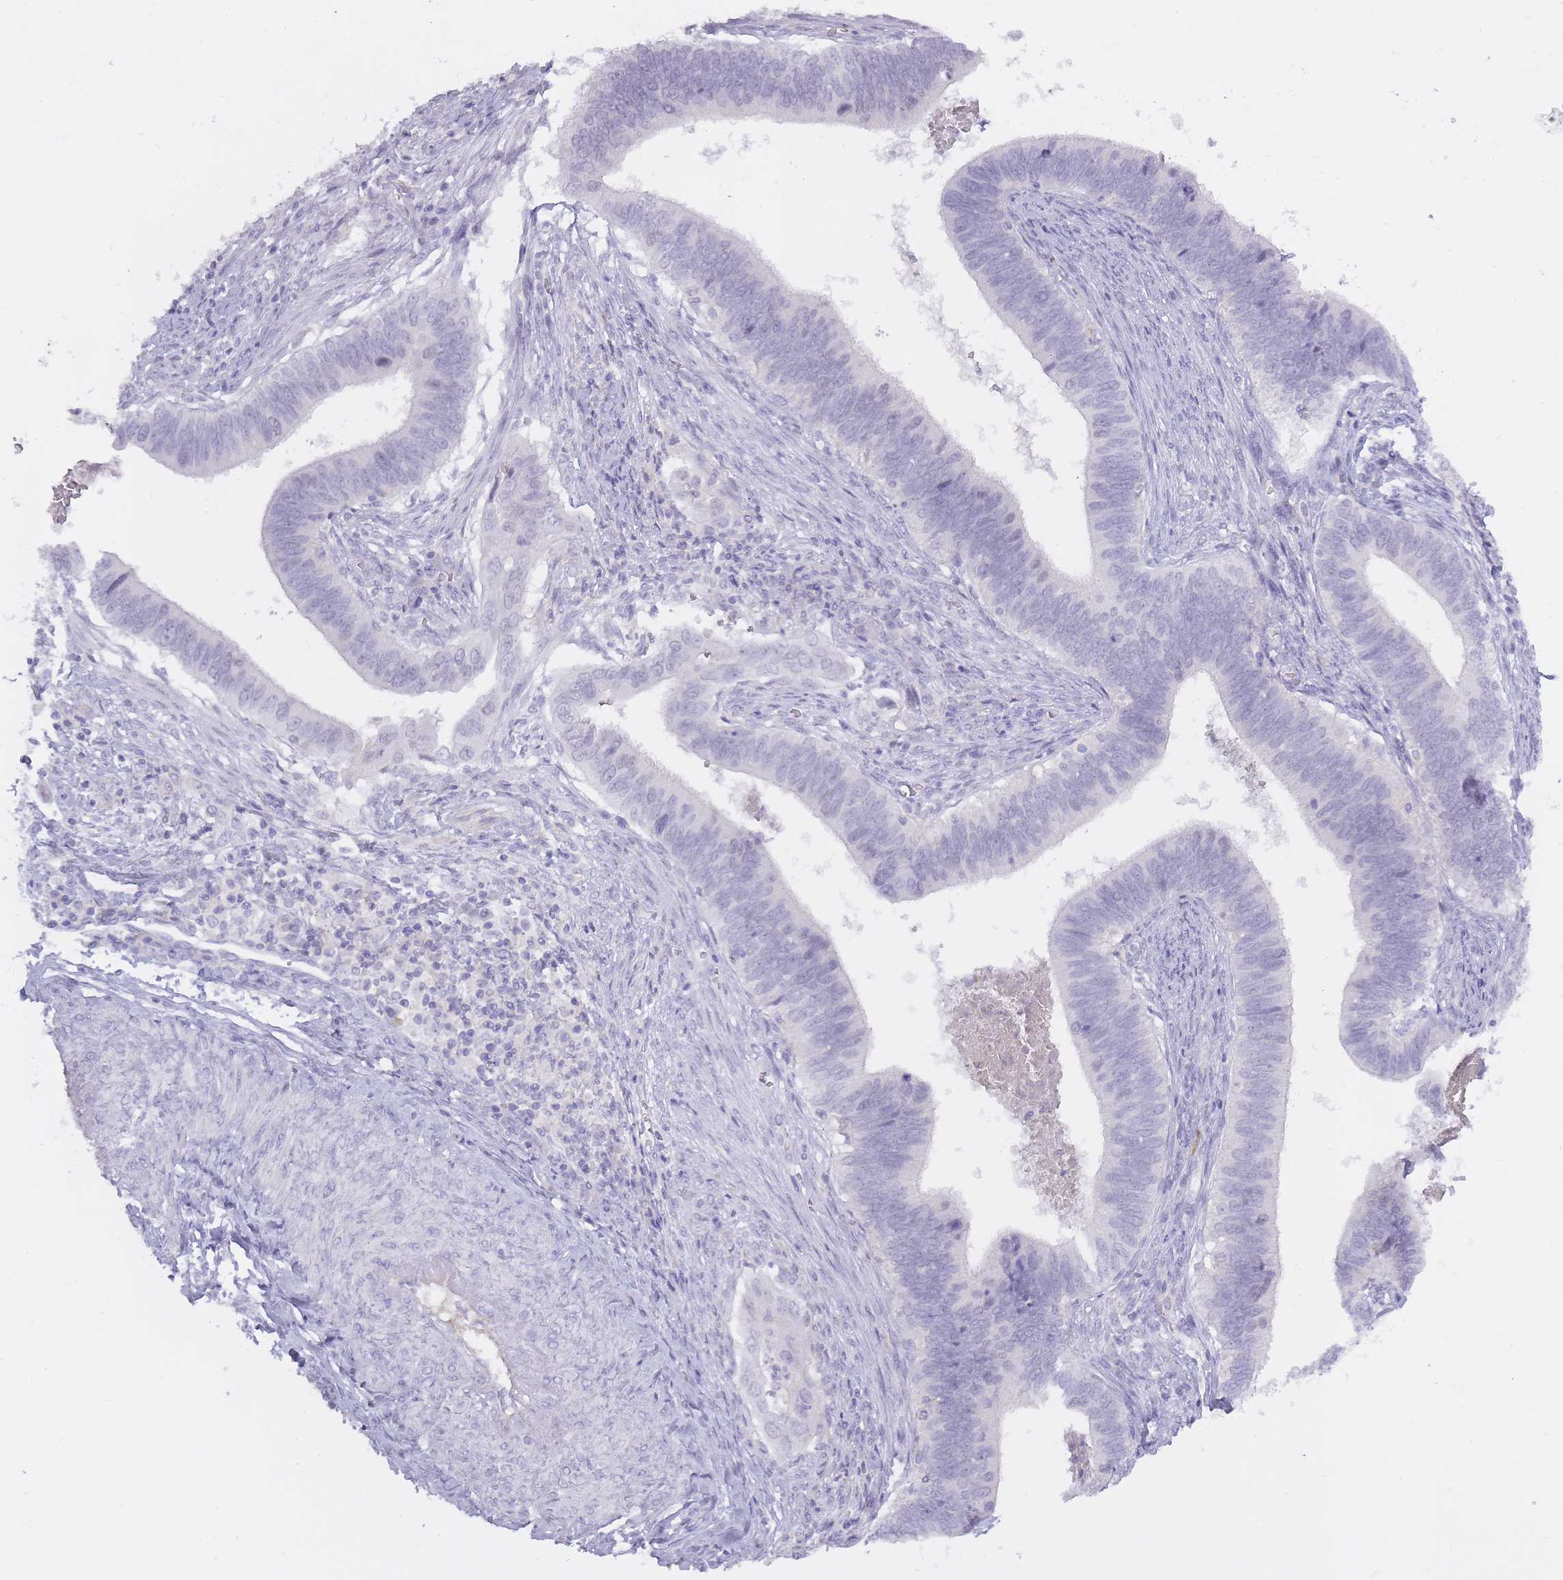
{"staining": {"intensity": "negative", "quantity": "none", "location": "none"}, "tissue": "cervical cancer", "cell_type": "Tumor cells", "image_type": "cancer", "snomed": [{"axis": "morphology", "description": "Adenocarcinoma, NOS"}, {"axis": "topography", "description": "Cervix"}], "caption": "This image is of cervical cancer stained with immunohistochemistry to label a protein in brown with the nuclei are counter-stained blue. There is no expression in tumor cells. The staining was performed using DAB (3,3'-diaminobenzidine) to visualize the protein expression in brown, while the nuclei were stained in blue with hematoxylin (Magnification: 20x).", "gene": "BDKRB2", "patient": {"sex": "female", "age": 42}}